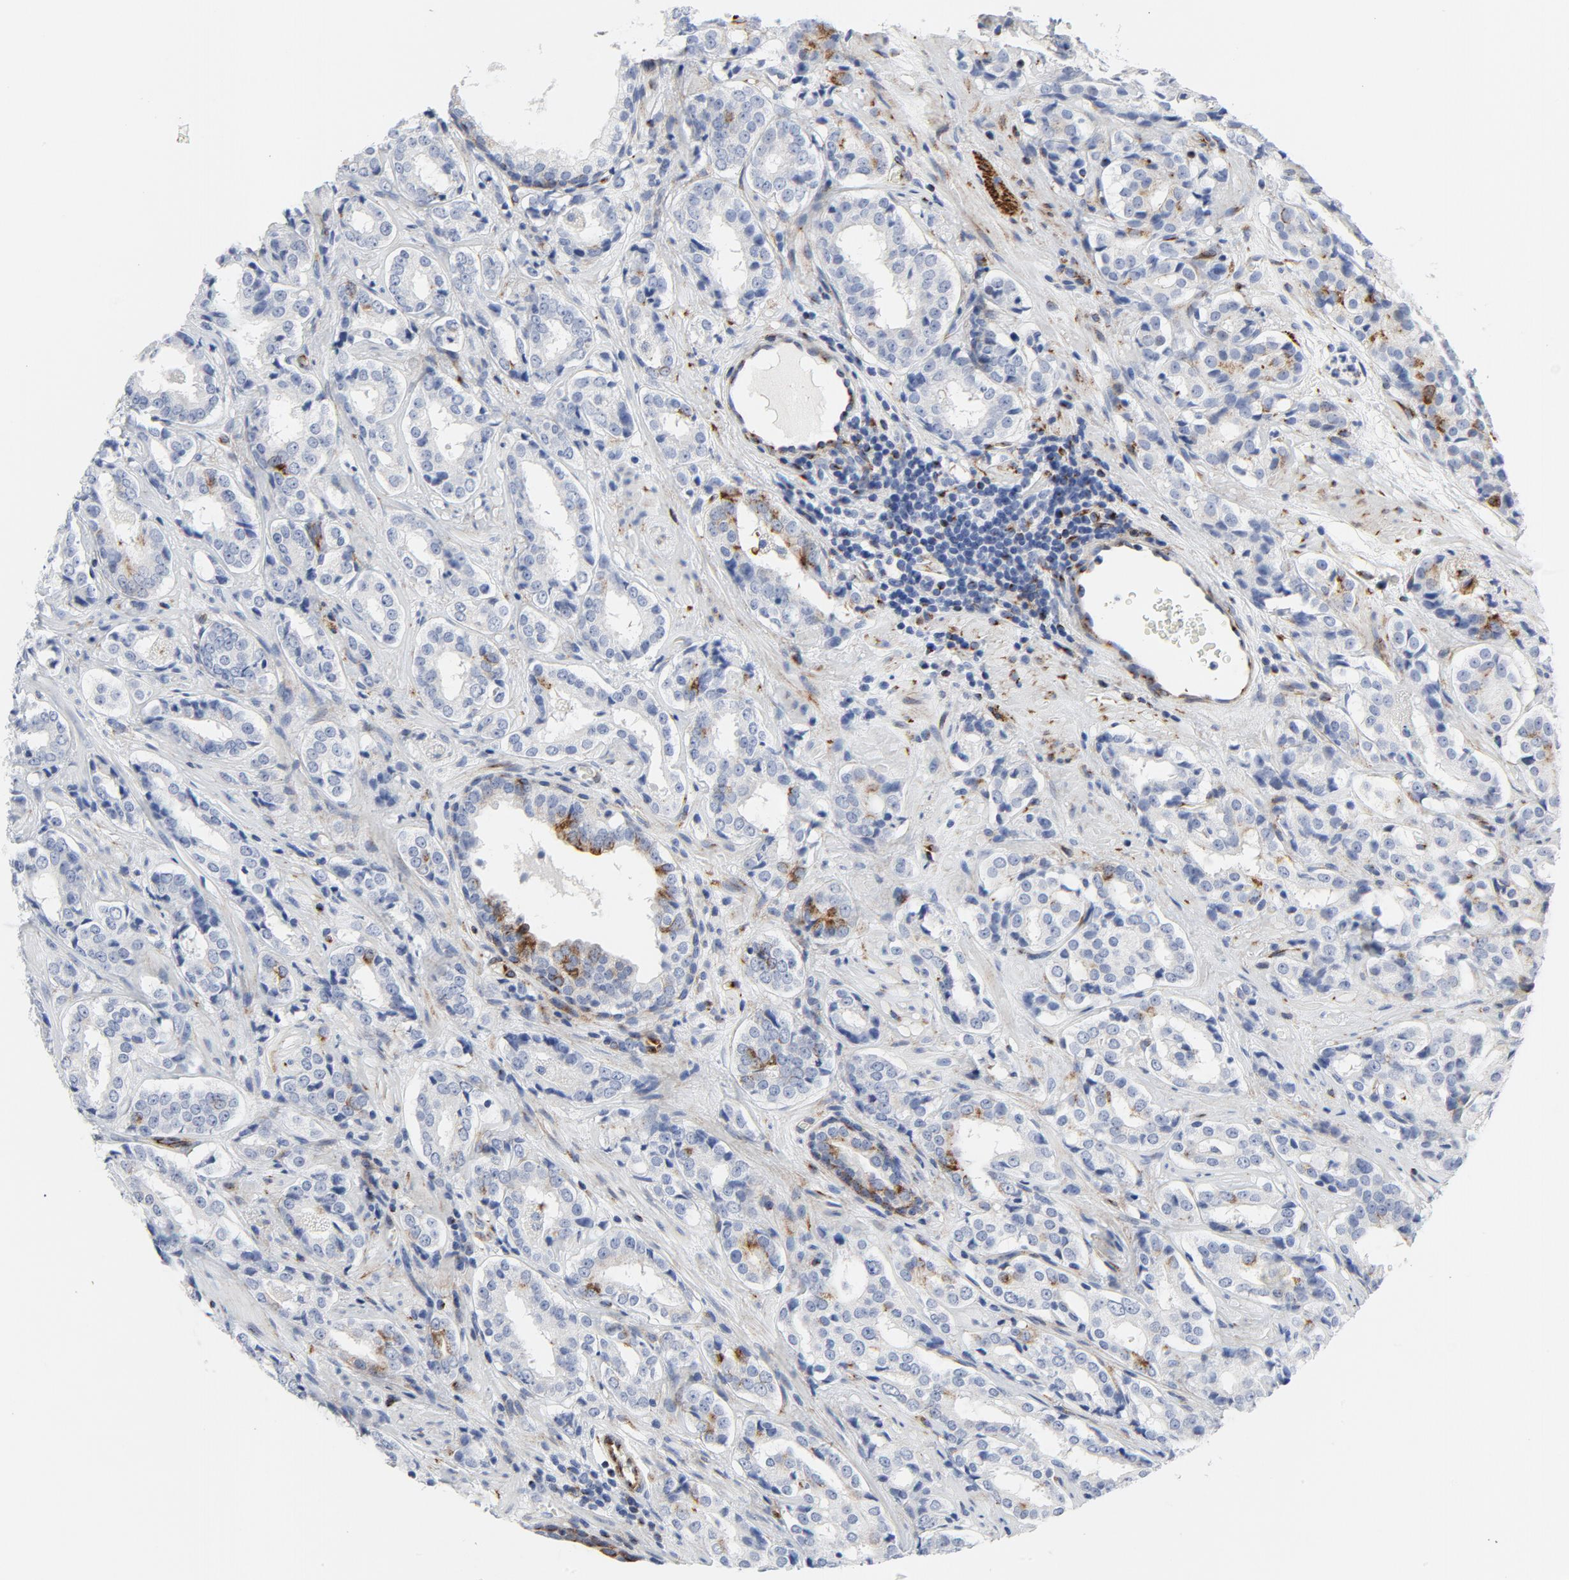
{"staining": {"intensity": "weak", "quantity": "<25%", "location": "cytoplasmic/membranous"}, "tissue": "prostate cancer", "cell_type": "Tumor cells", "image_type": "cancer", "snomed": [{"axis": "morphology", "description": "Adenocarcinoma, Medium grade"}, {"axis": "topography", "description": "Prostate"}], "caption": "Human prostate cancer stained for a protein using immunohistochemistry exhibits no staining in tumor cells.", "gene": "TUBB1", "patient": {"sex": "male", "age": 60}}